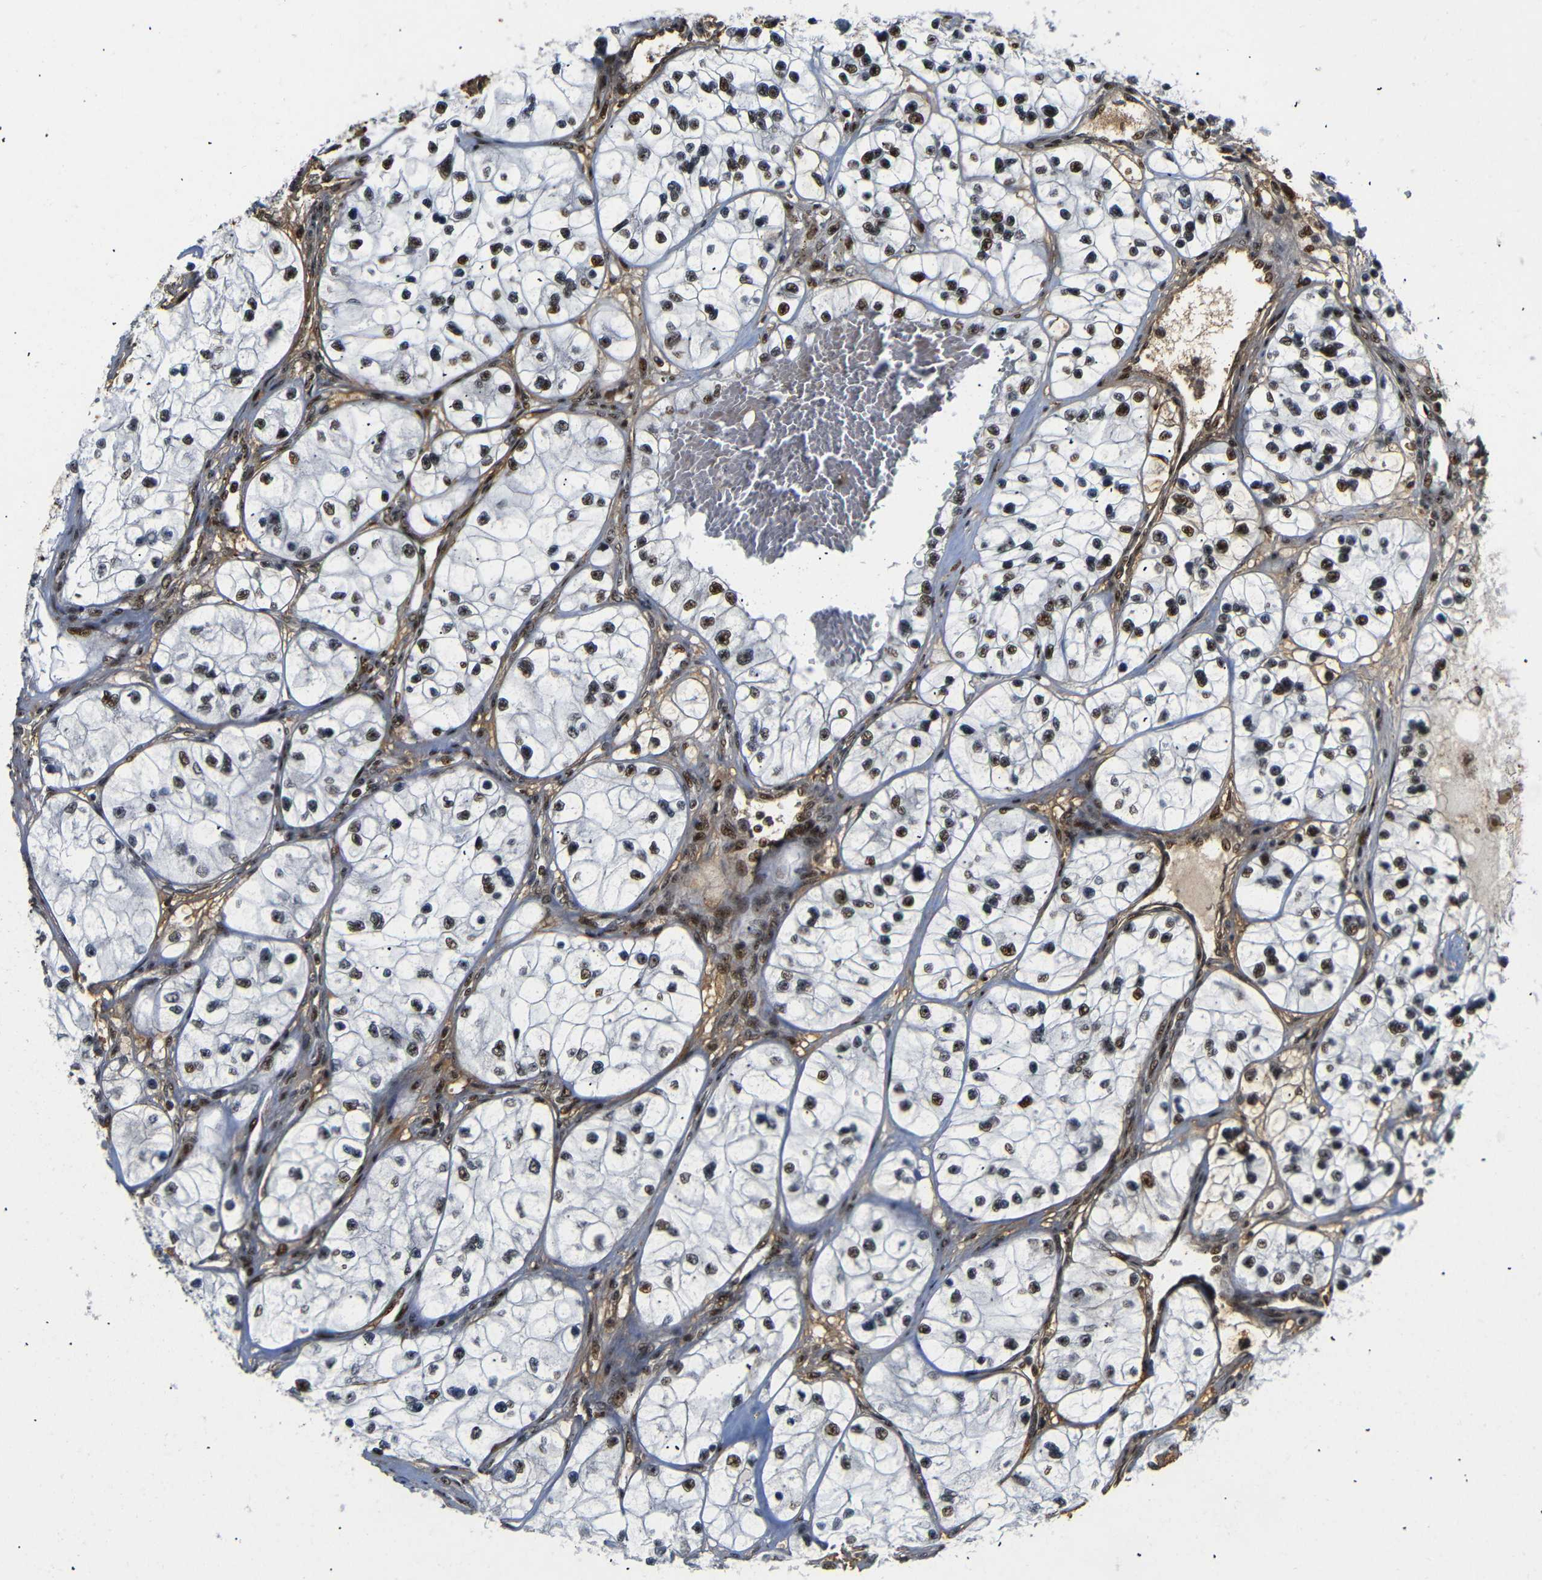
{"staining": {"intensity": "strong", "quantity": "25%-75%", "location": "nuclear"}, "tissue": "renal cancer", "cell_type": "Tumor cells", "image_type": "cancer", "snomed": [{"axis": "morphology", "description": "Adenocarcinoma, NOS"}, {"axis": "topography", "description": "Kidney"}], "caption": "Immunohistochemistry of adenocarcinoma (renal) shows high levels of strong nuclear staining in approximately 25%-75% of tumor cells.", "gene": "SETDB2", "patient": {"sex": "female", "age": 57}}